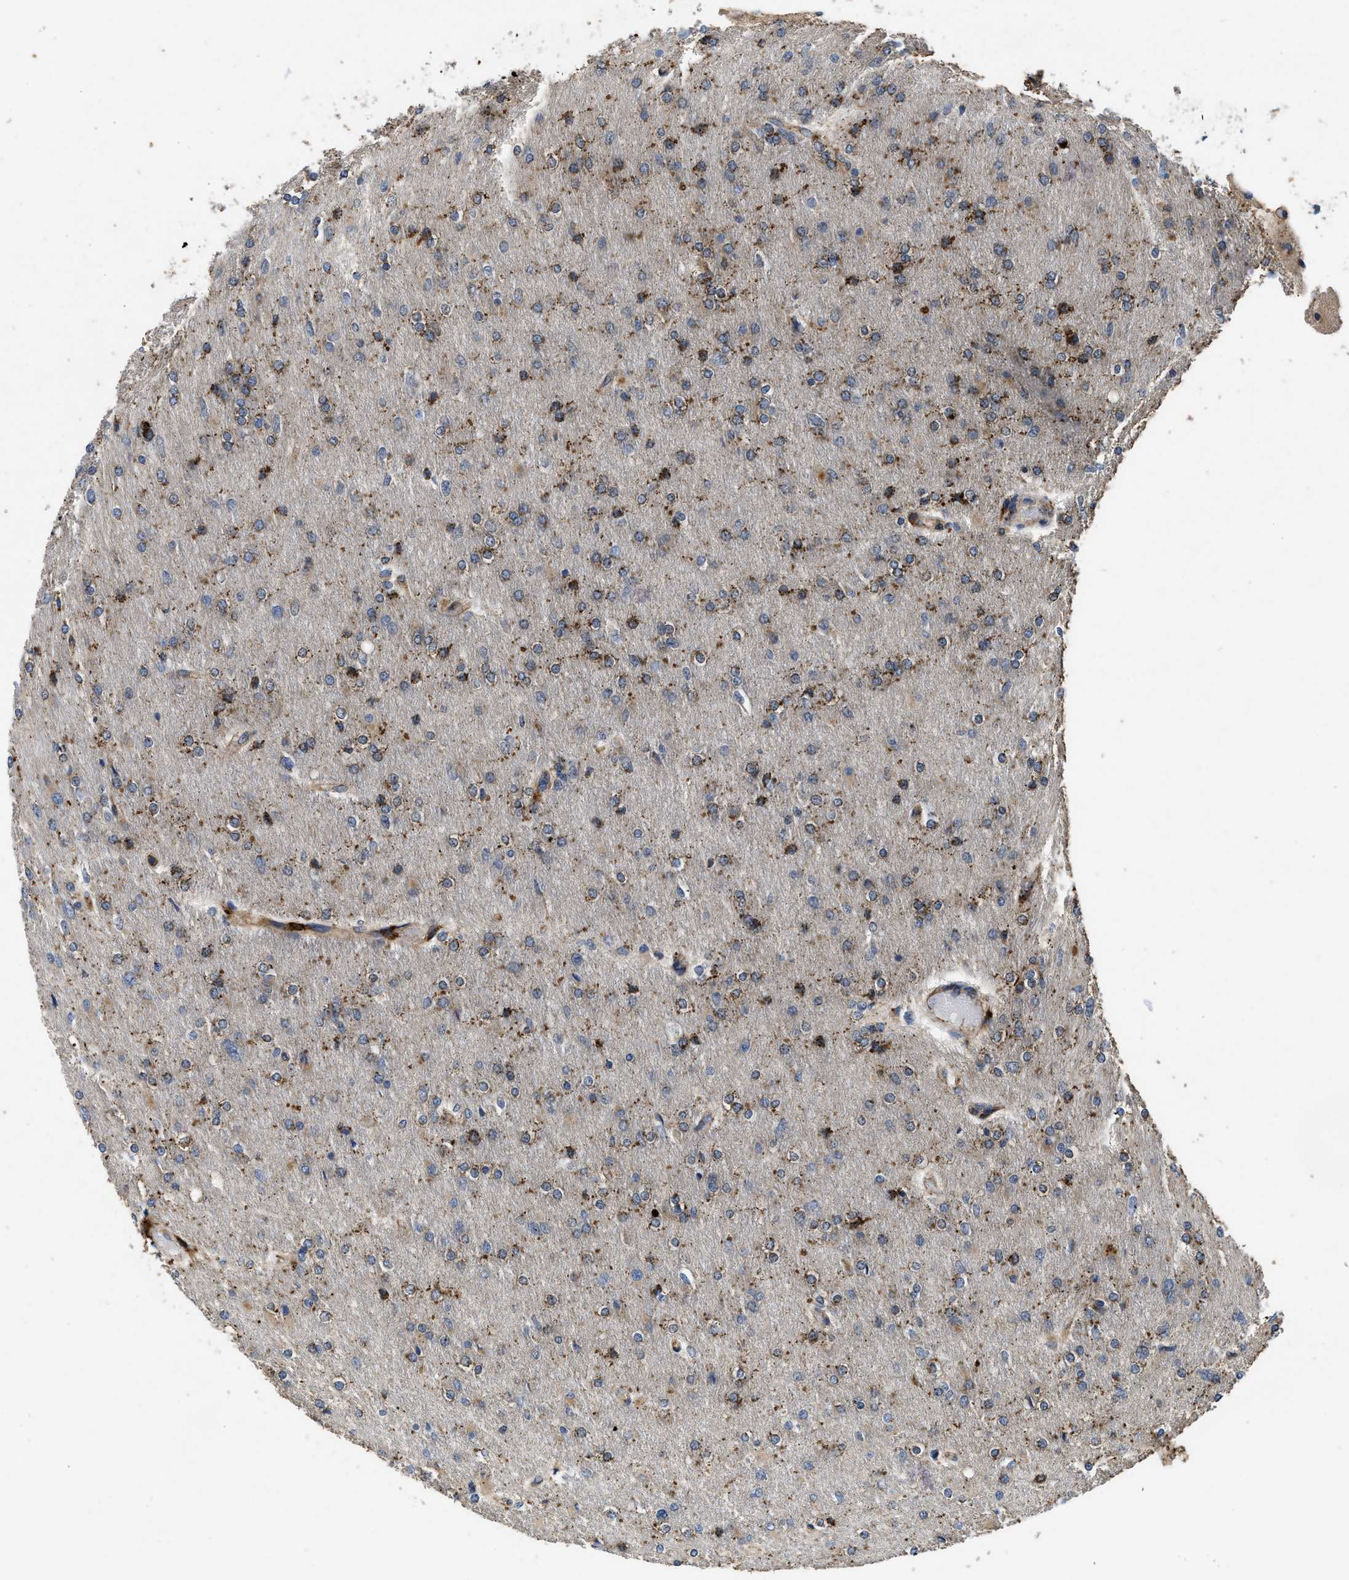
{"staining": {"intensity": "moderate", "quantity": "25%-75%", "location": "cytoplasmic/membranous"}, "tissue": "glioma", "cell_type": "Tumor cells", "image_type": "cancer", "snomed": [{"axis": "morphology", "description": "Glioma, malignant, High grade"}, {"axis": "topography", "description": "Cerebral cortex"}], "caption": "The immunohistochemical stain labels moderate cytoplasmic/membranous expression in tumor cells of malignant glioma (high-grade) tissue.", "gene": "ENPP4", "patient": {"sex": "female", "age": 36}}